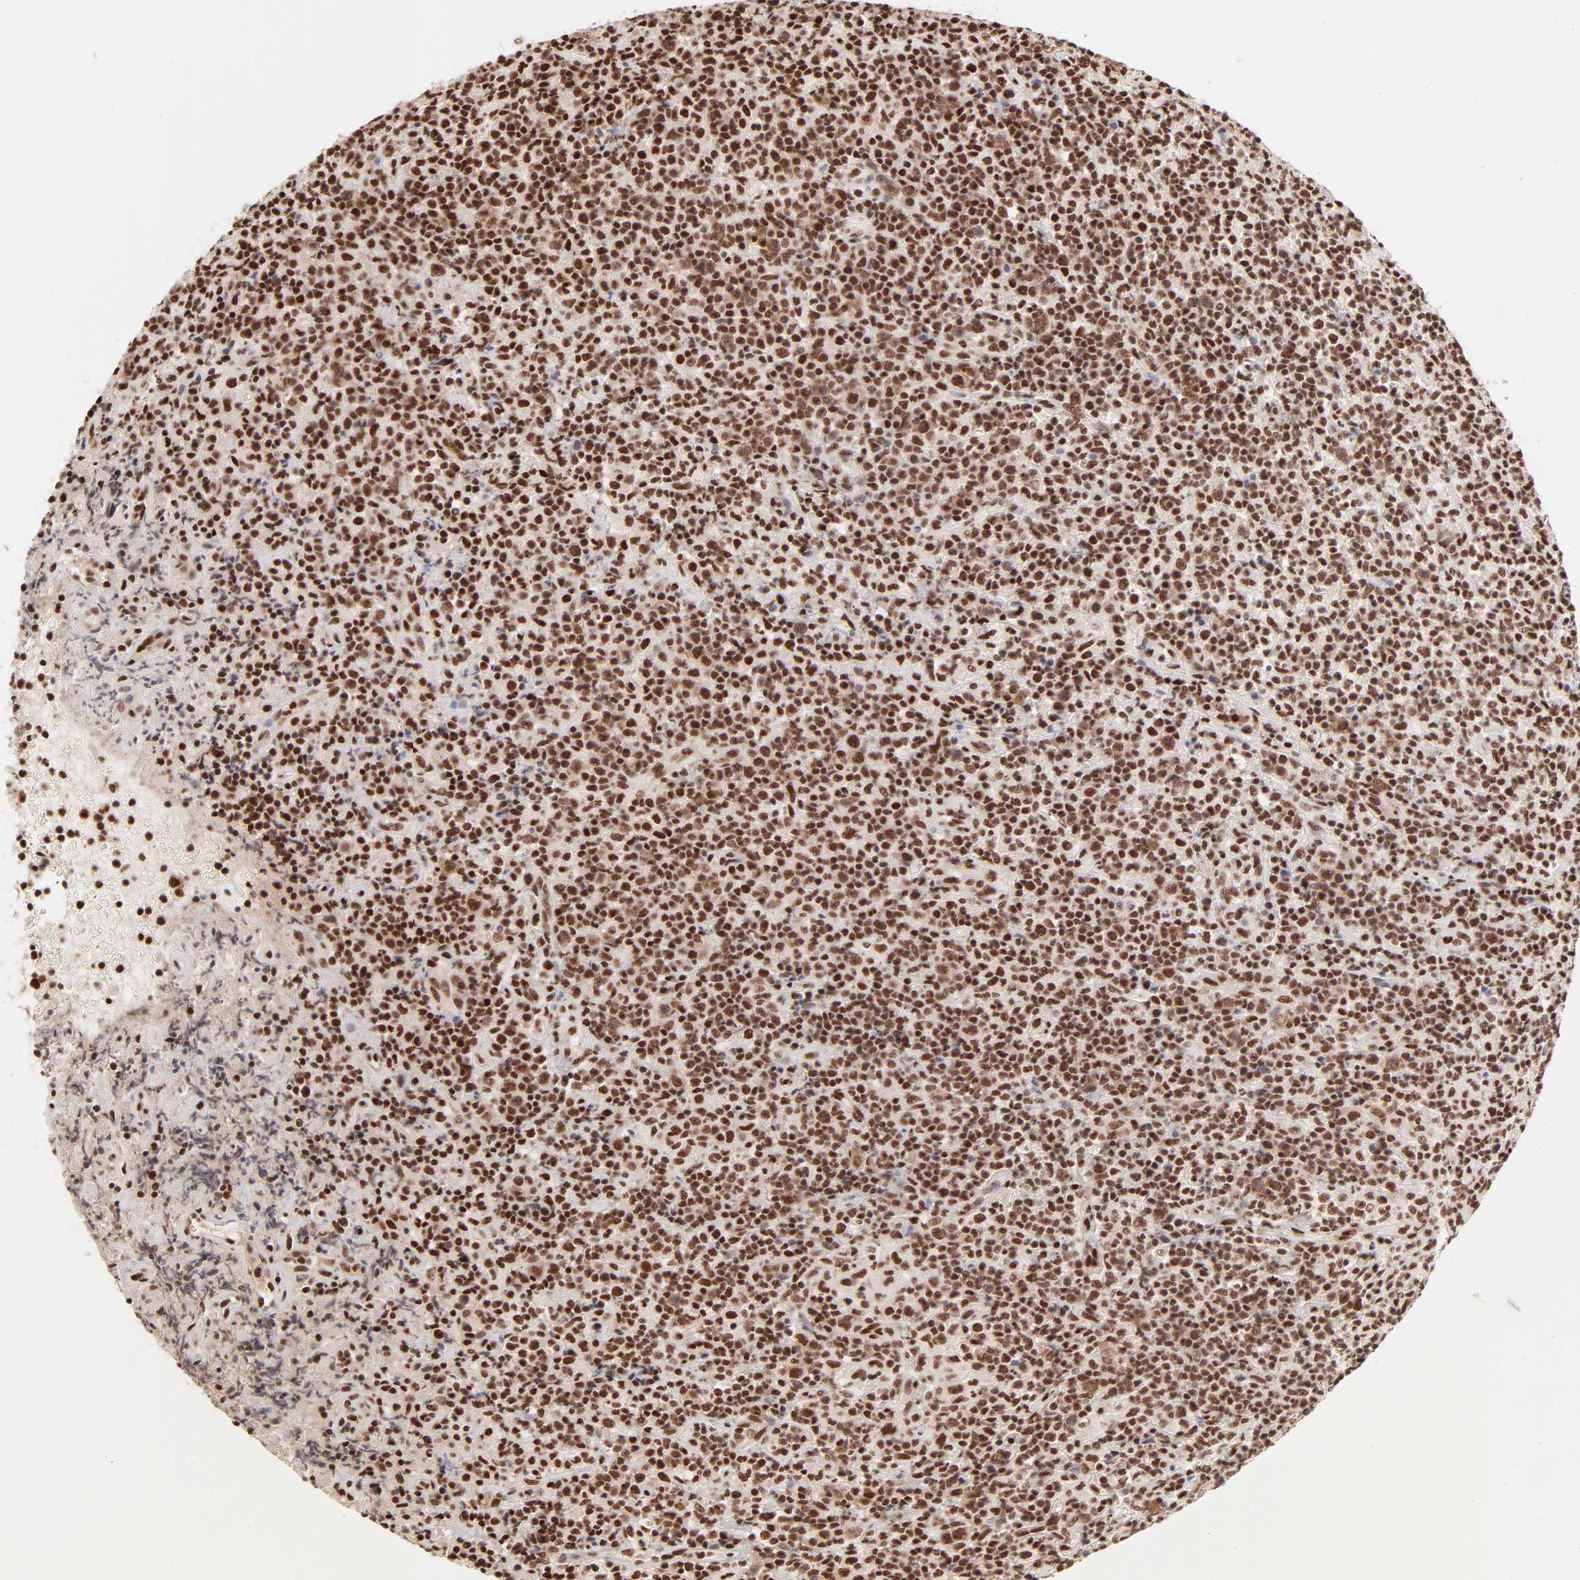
{"staining": {"intensity": "strong", "quantity": ">75%", "location": "nuclear"}, "tissue": "lymphoma", "cell_type": "Tumor cells", "image_type": "cancer", "snomed": [{"axis": "morphology", "description": "Hodgkin's disease, NOS"}, {"axis": "topography", "description": "Lymph node"}], "caption": "Immunohistochemical staining of Hodgkin's disease shows strong nuclear protein positivity in about >75% of tumor cells.", "gene": "TARDBP", "patient": {"sex": "male", "age": 65}}